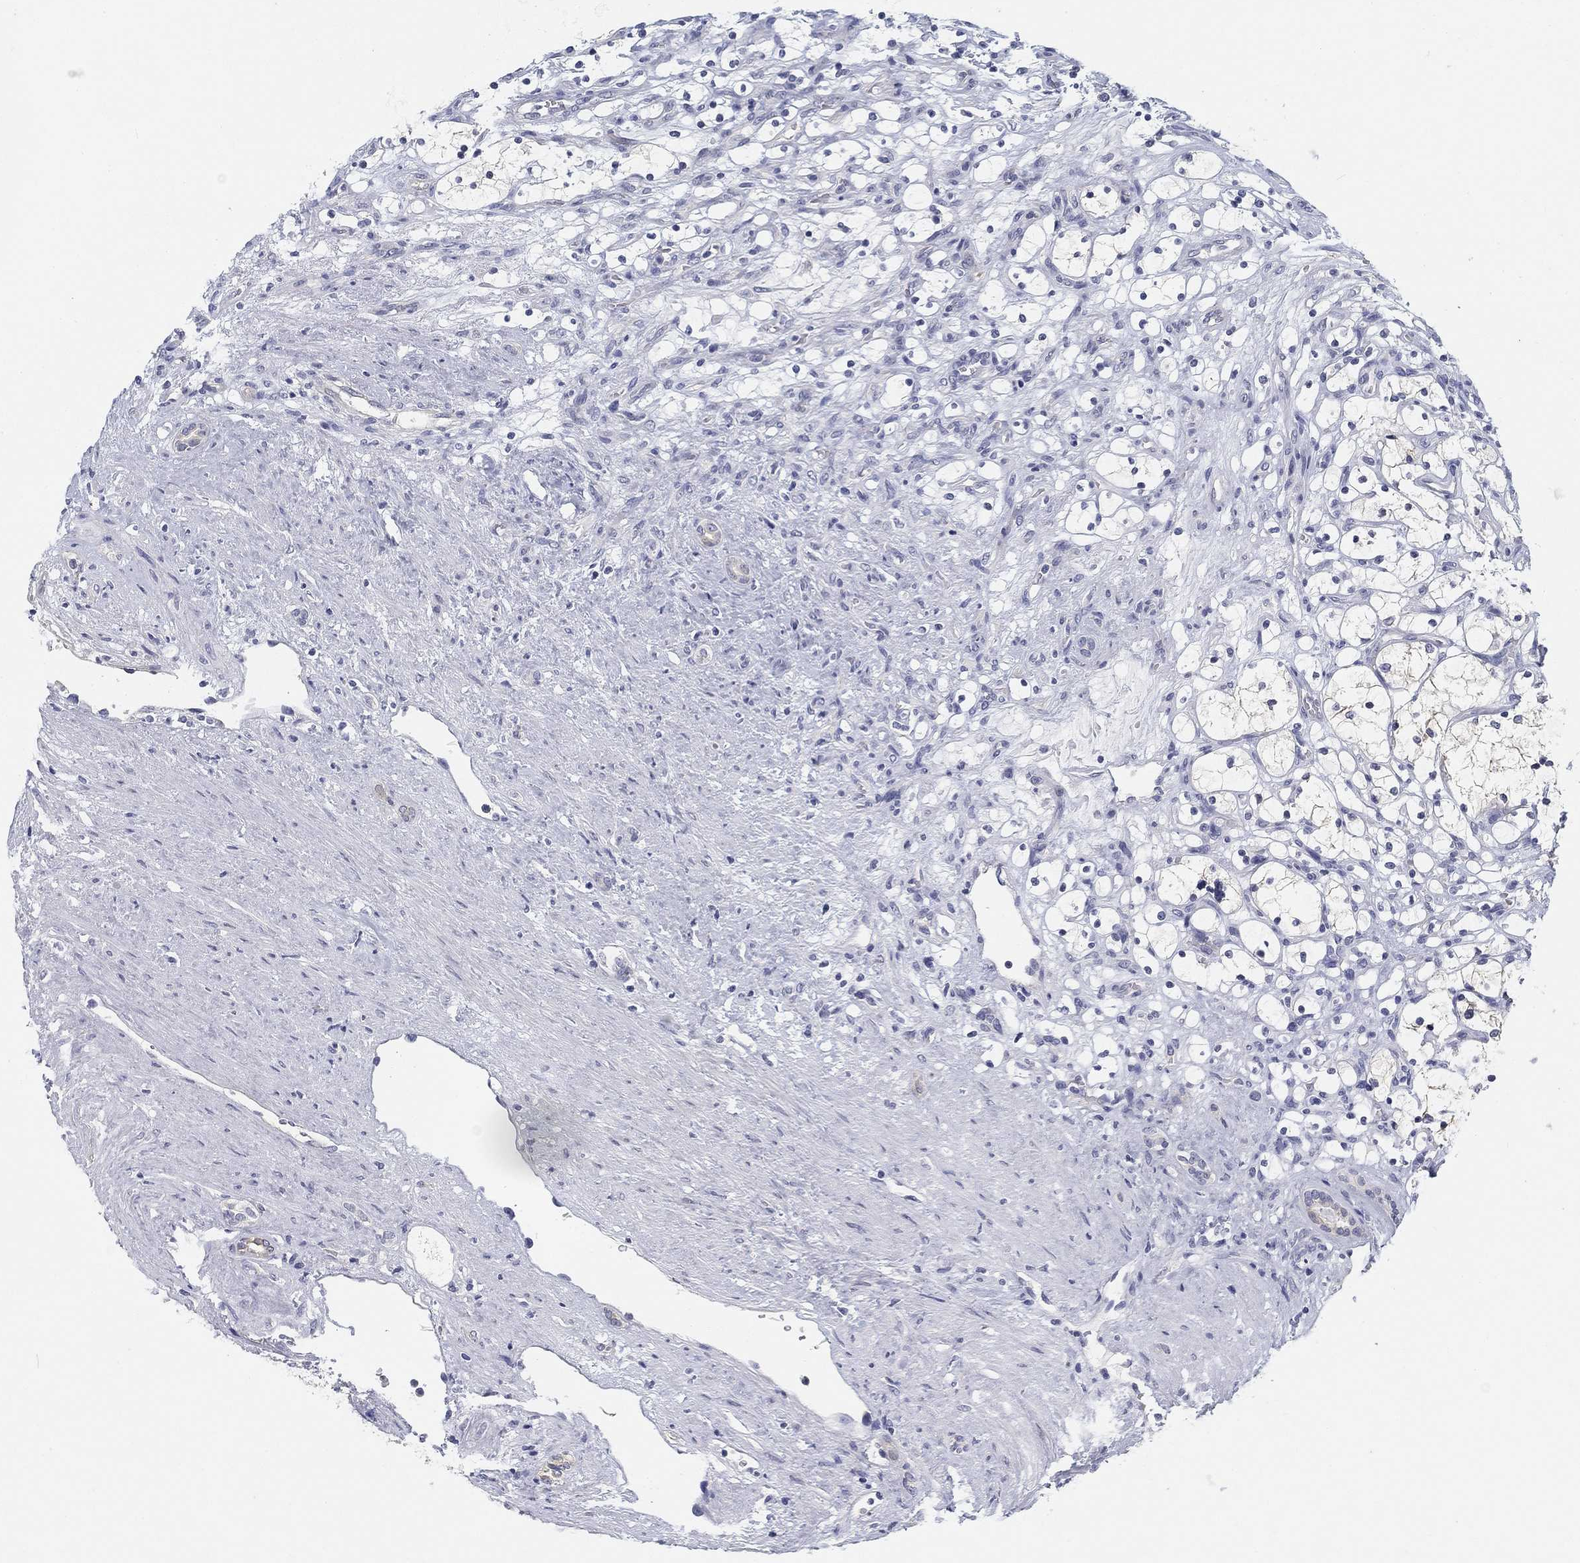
{"staining": {"intensity": "negative", "quantity": "none", "location": "none"}, "tissue": "renal cancer", "cell_type": "Tumor cells", "image_type": "cancer", "snomed": [{"axis": "morphology", "description": "Adenocarcinoma, NOS"}, {"axis": "topography", "description": "Kidney"}], "caption": "Human renal cancer stained for a protein using immunohistochemistry (IHC) exhibits no staining in tumor cells.", "gene": "SLC2A5", "patient": {"sex": "female", "age": 69}}